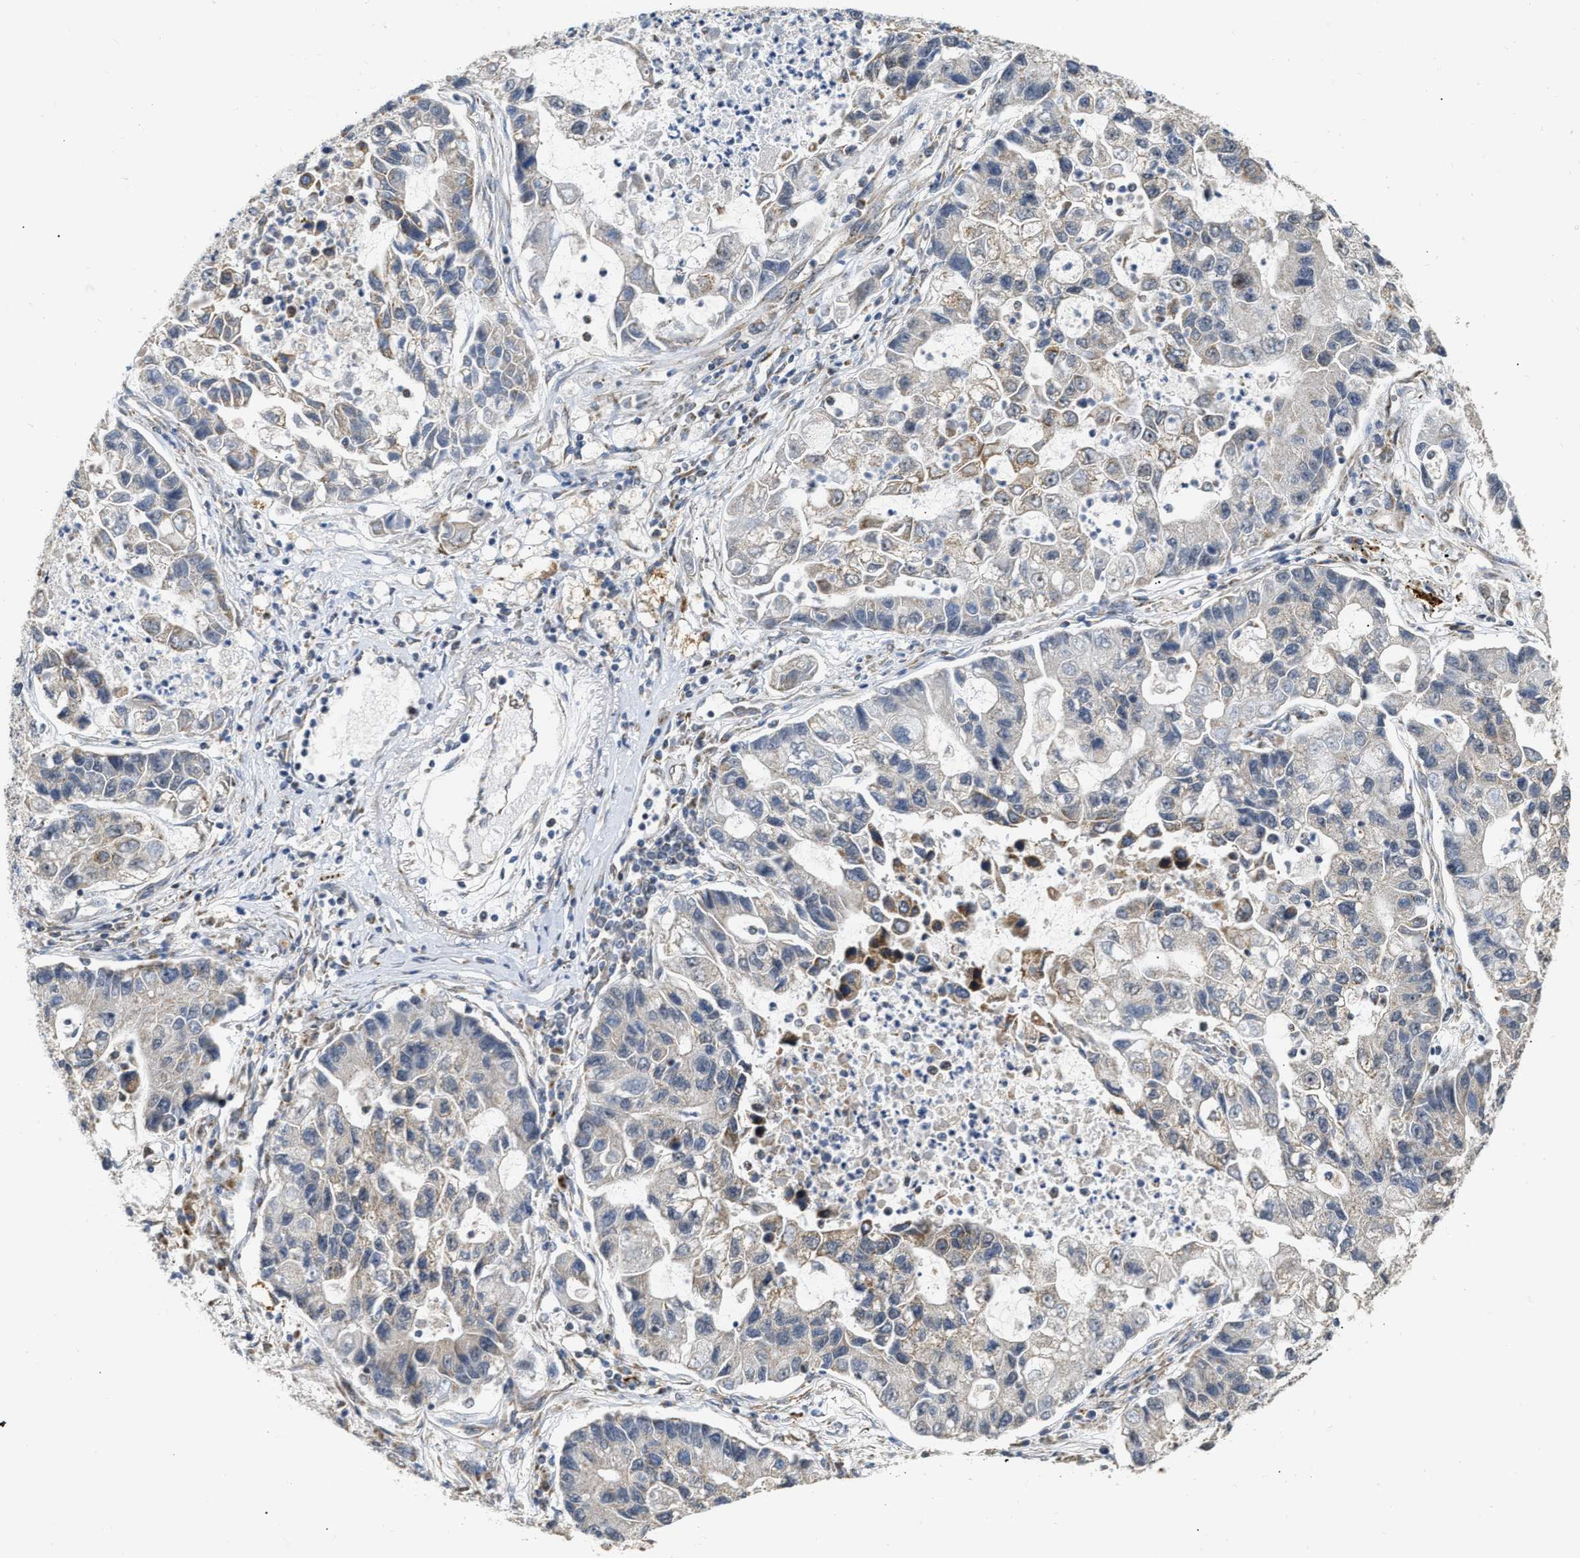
{"staining": {"intensity": "weak", "quantity": "<25%", "location": "cytoplasmic/membranous"}, "tissue": "lung cancer", "cell_type": "Tumor cells", "image_type": "cancer", "snomed": [{"axis": "morphology", "description": "Adenocarcinoma, NOS"}, {"axis": "topography", "description": "Lung"}], "caption": "There is no significant staining in tumor cells of lung cancer. (Brightfield microscopy of DAB immunohistochemistry (IHC) at high magnification).", "gene": "DEPTOR", "patient": {"sex": "female", "age": 51}}